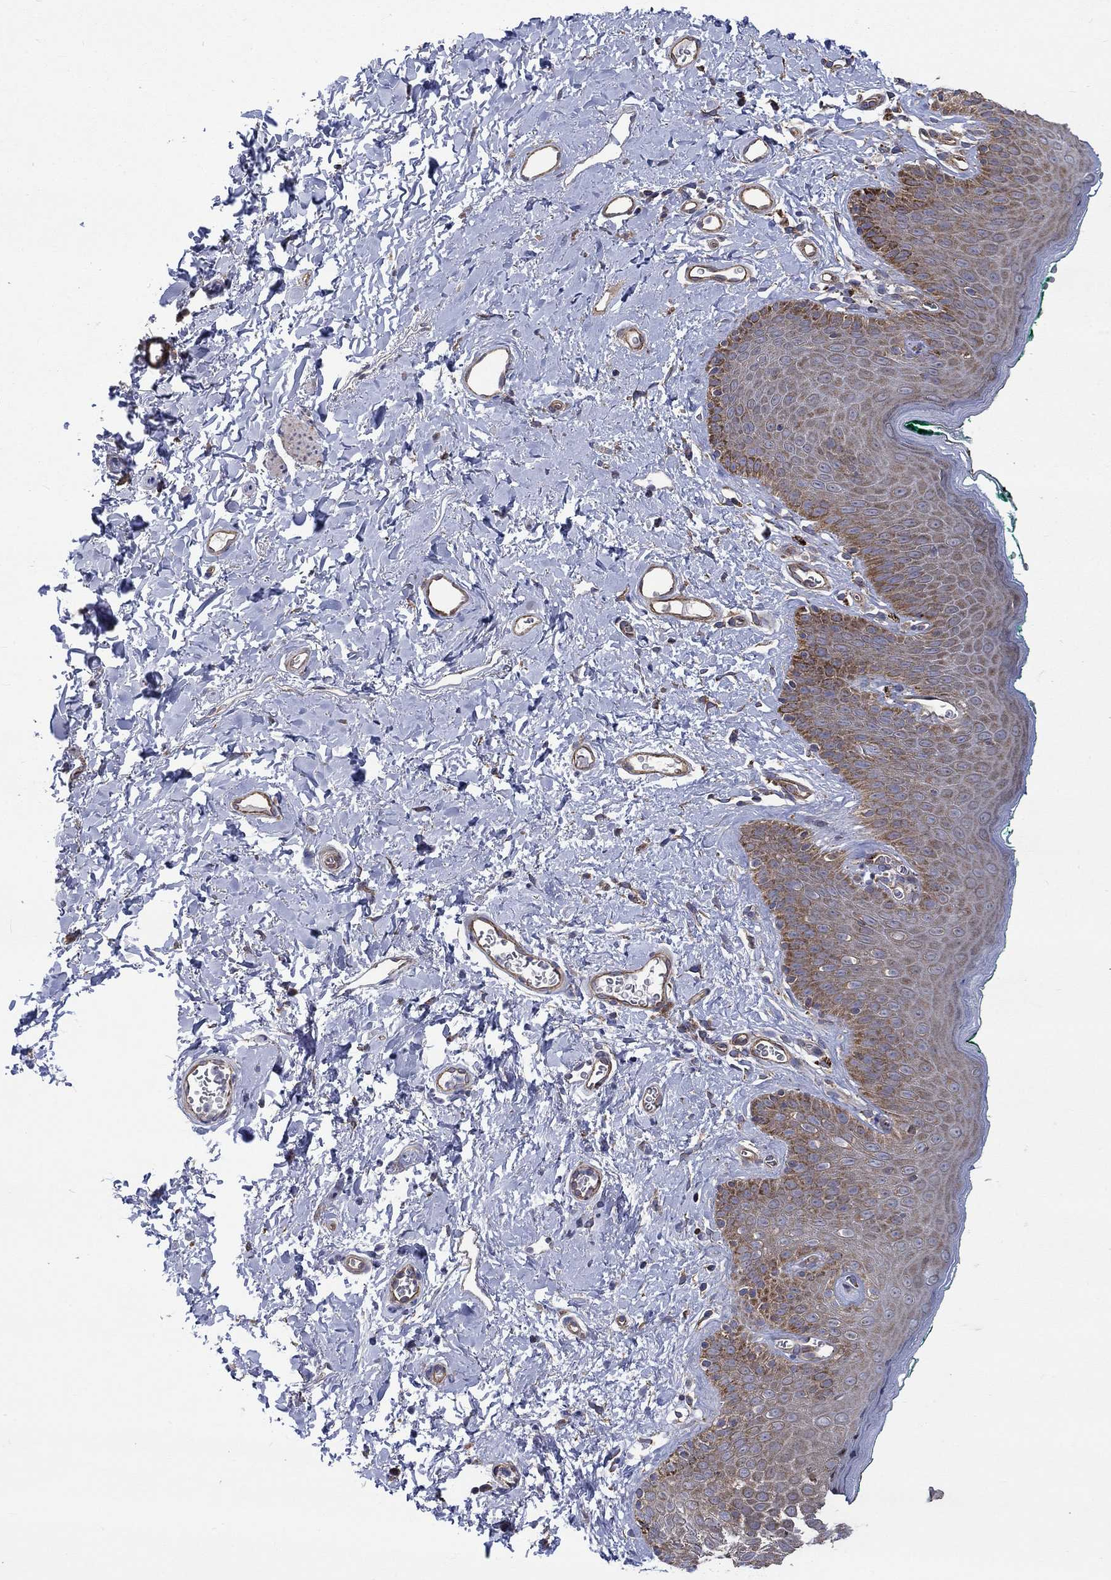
{"staining": {"intensity": "moderate", "quantity": "25%-75%", "location": "cytoplasmic/membranous"}, "tissue": "skin", "cell_type": "Epidermal cells", "image_type": "normal", "snomed": [{"axis": "morphology", "description": "Normal tissue, NOS"}, {"axis": "topography", "description": "Vulva"}], "caption": "A histopathology image of human skin stained for a protein exhibits moderate cytoplasmic/membranous brown staining in epidermal cells. The protein of interest is stained brown, and the nuclei are stained in blue (DAB (3,3'-diaminobenzidine) IHC with brightfield microscopy, high magnification).", "gene": "RPLP0", "patient": {"sex": "female", "age": 66}}